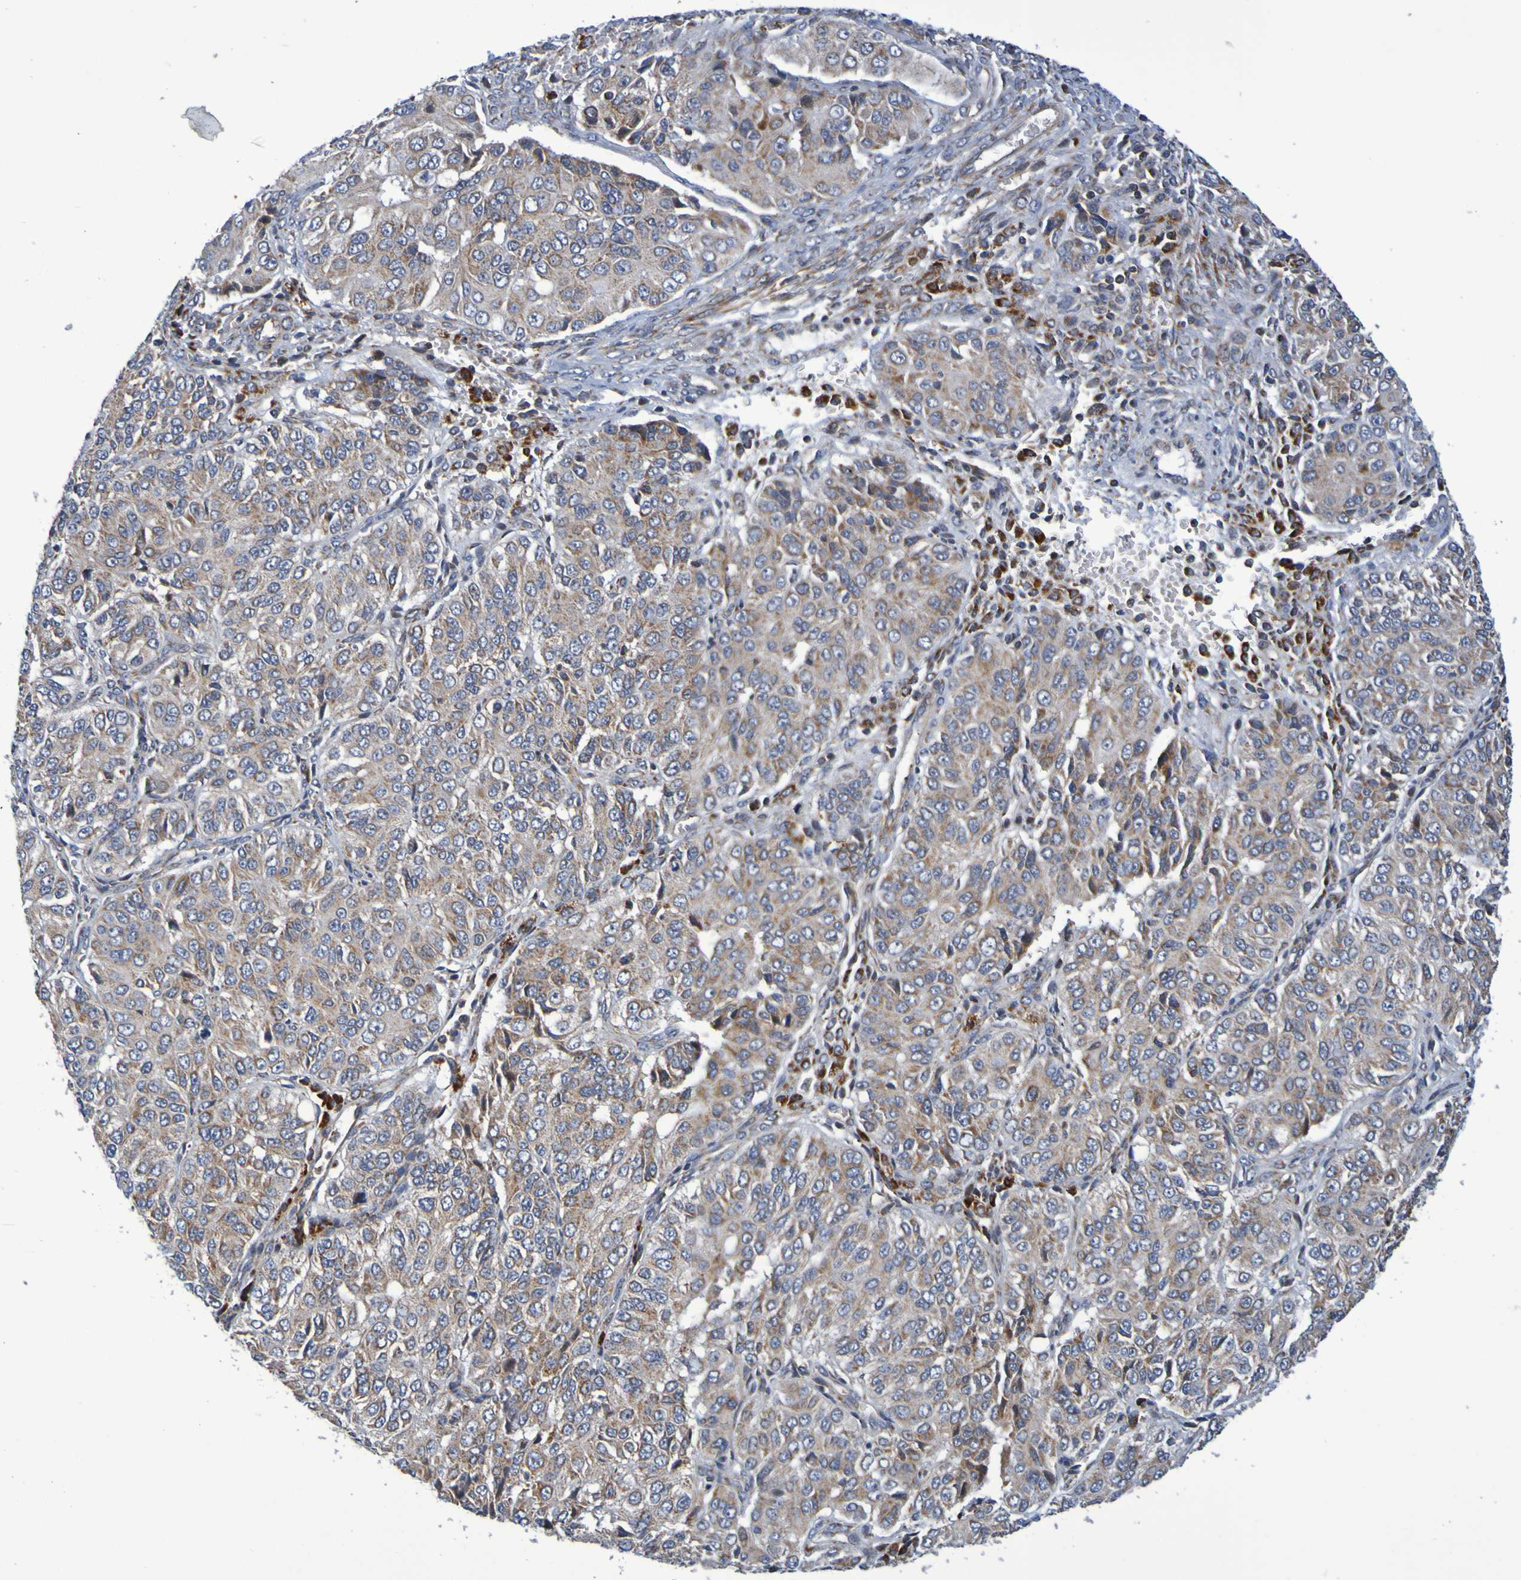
{"staining": {"intensity": "moderate", "quantity": ">75%", "location": "cytoplasmic/membranous"}, "tissue": "ovarian cancer", "cell_type": "Tumor cells", "image_type": "cancer", "snomed": [{"axis": "morphology", "description": "Carcinoma, endometroid"}, {"axis": "topography", "description": "Ovary"}], "caption": "Tumor cells show medium levels of moderate cytoplasmic/membranous staining in approximately >75% of cells in human ovarian cancer (endometroid carcinoma).", "gene": "CCDC51", "patient": {"sex": "female", "age": 51}}